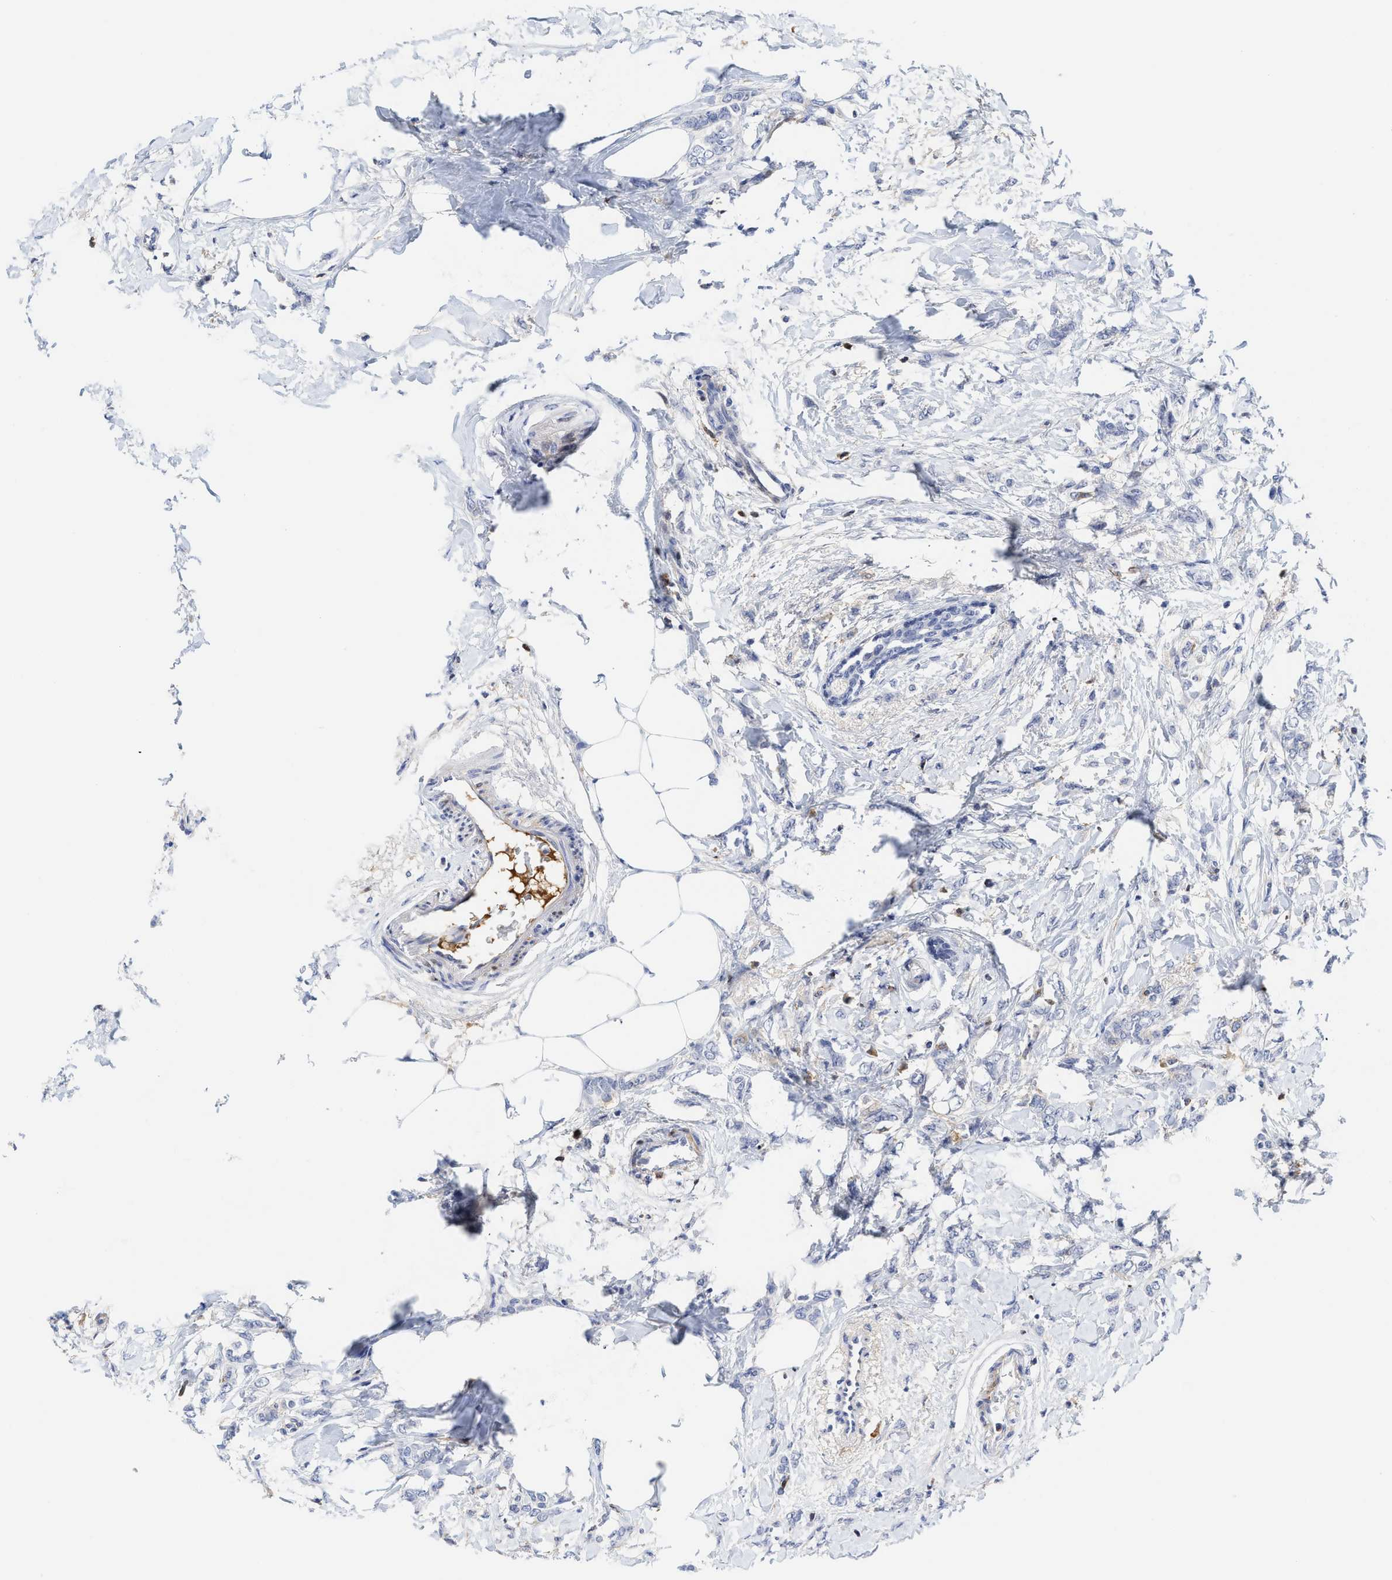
{"staining": {"intensity": "negative", "quantity": "none", "location": "none"}, "tissue": "breast cancer", "cell_type": "Tumor cells", "image_type": "cancer", "snomed": [{"axis": "morphology", "description": "Lobular carcinoma, in situ"}, {"axis": "morphology", "description": "Lobular carcinoma"}, {"axis": "topography", "description": "Breast"}], "caption": "Micrograph shows no protein staining in tumor cells of breast cancer (lobular carcinoma) tissue.", "gene": "C2", "patient": {"sex": "female", "age": 41}}